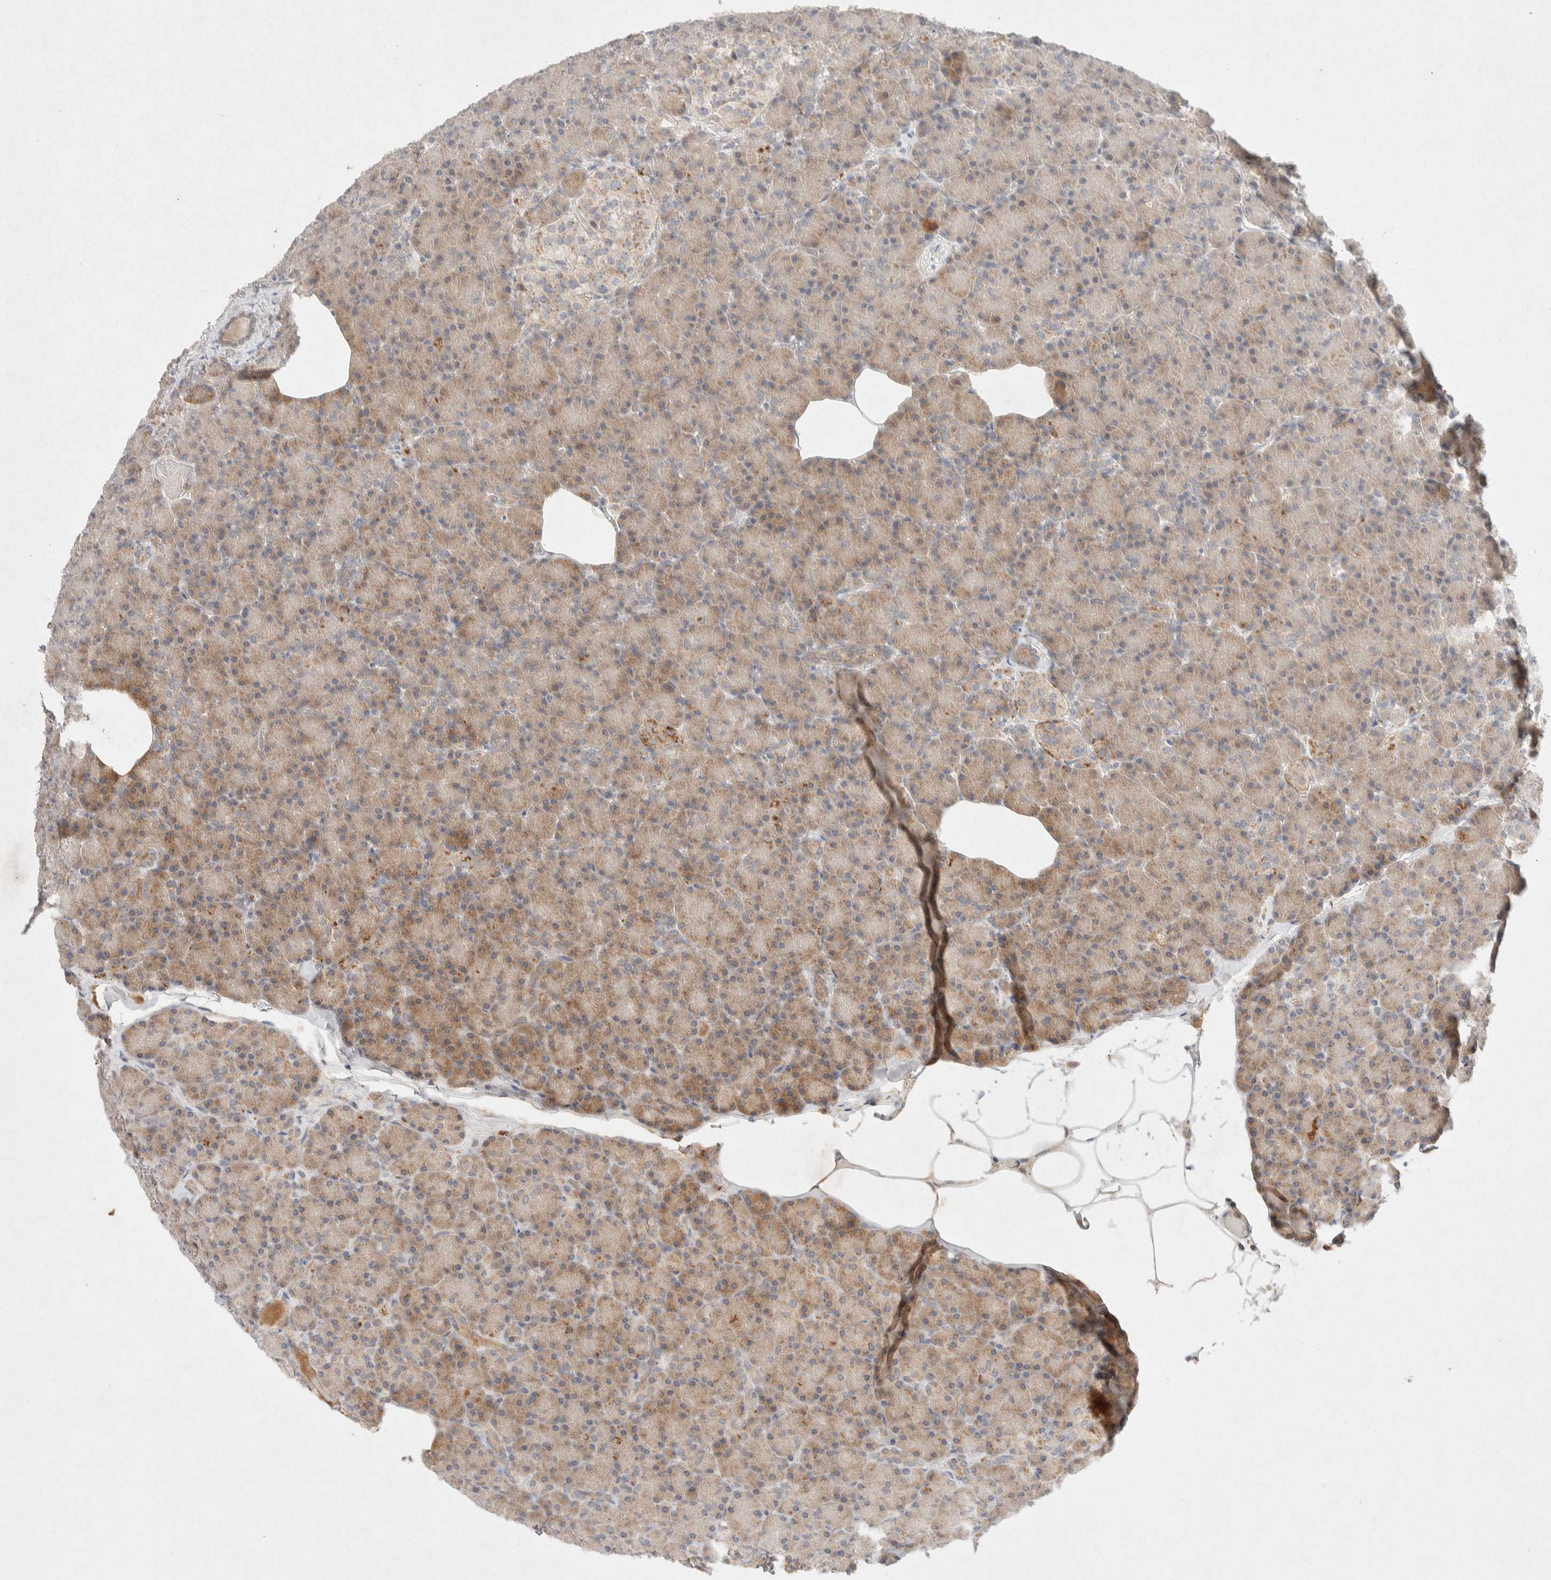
{"staining": {"intensity": "moderate", "quantity": ">75%", "location": "cytoplasmic/membranous"}, "tissue": "pancreas", "cell_type": "Exocrine glandular cells", "image_type": "normal", "snomed": [{"axis": "morphology", "description": "Normal tissue, NOS"}, {"axis": "topography", "description": "Pancreas"}], "caption": "Protein staining of benign pancreas demonstrates moderate cytoplasmic/membranous positivity in approximately >75% of exocrine glandular cells. The staining was performed using DAB (3,3'-diaminobenzidine) to visualize the protein expression in brown, while the nuclei were stained in blue with hematoxylin (Magnification: 20x).", "gene": "GNAI1", "patient": {"sex": "female", "age": 43}}